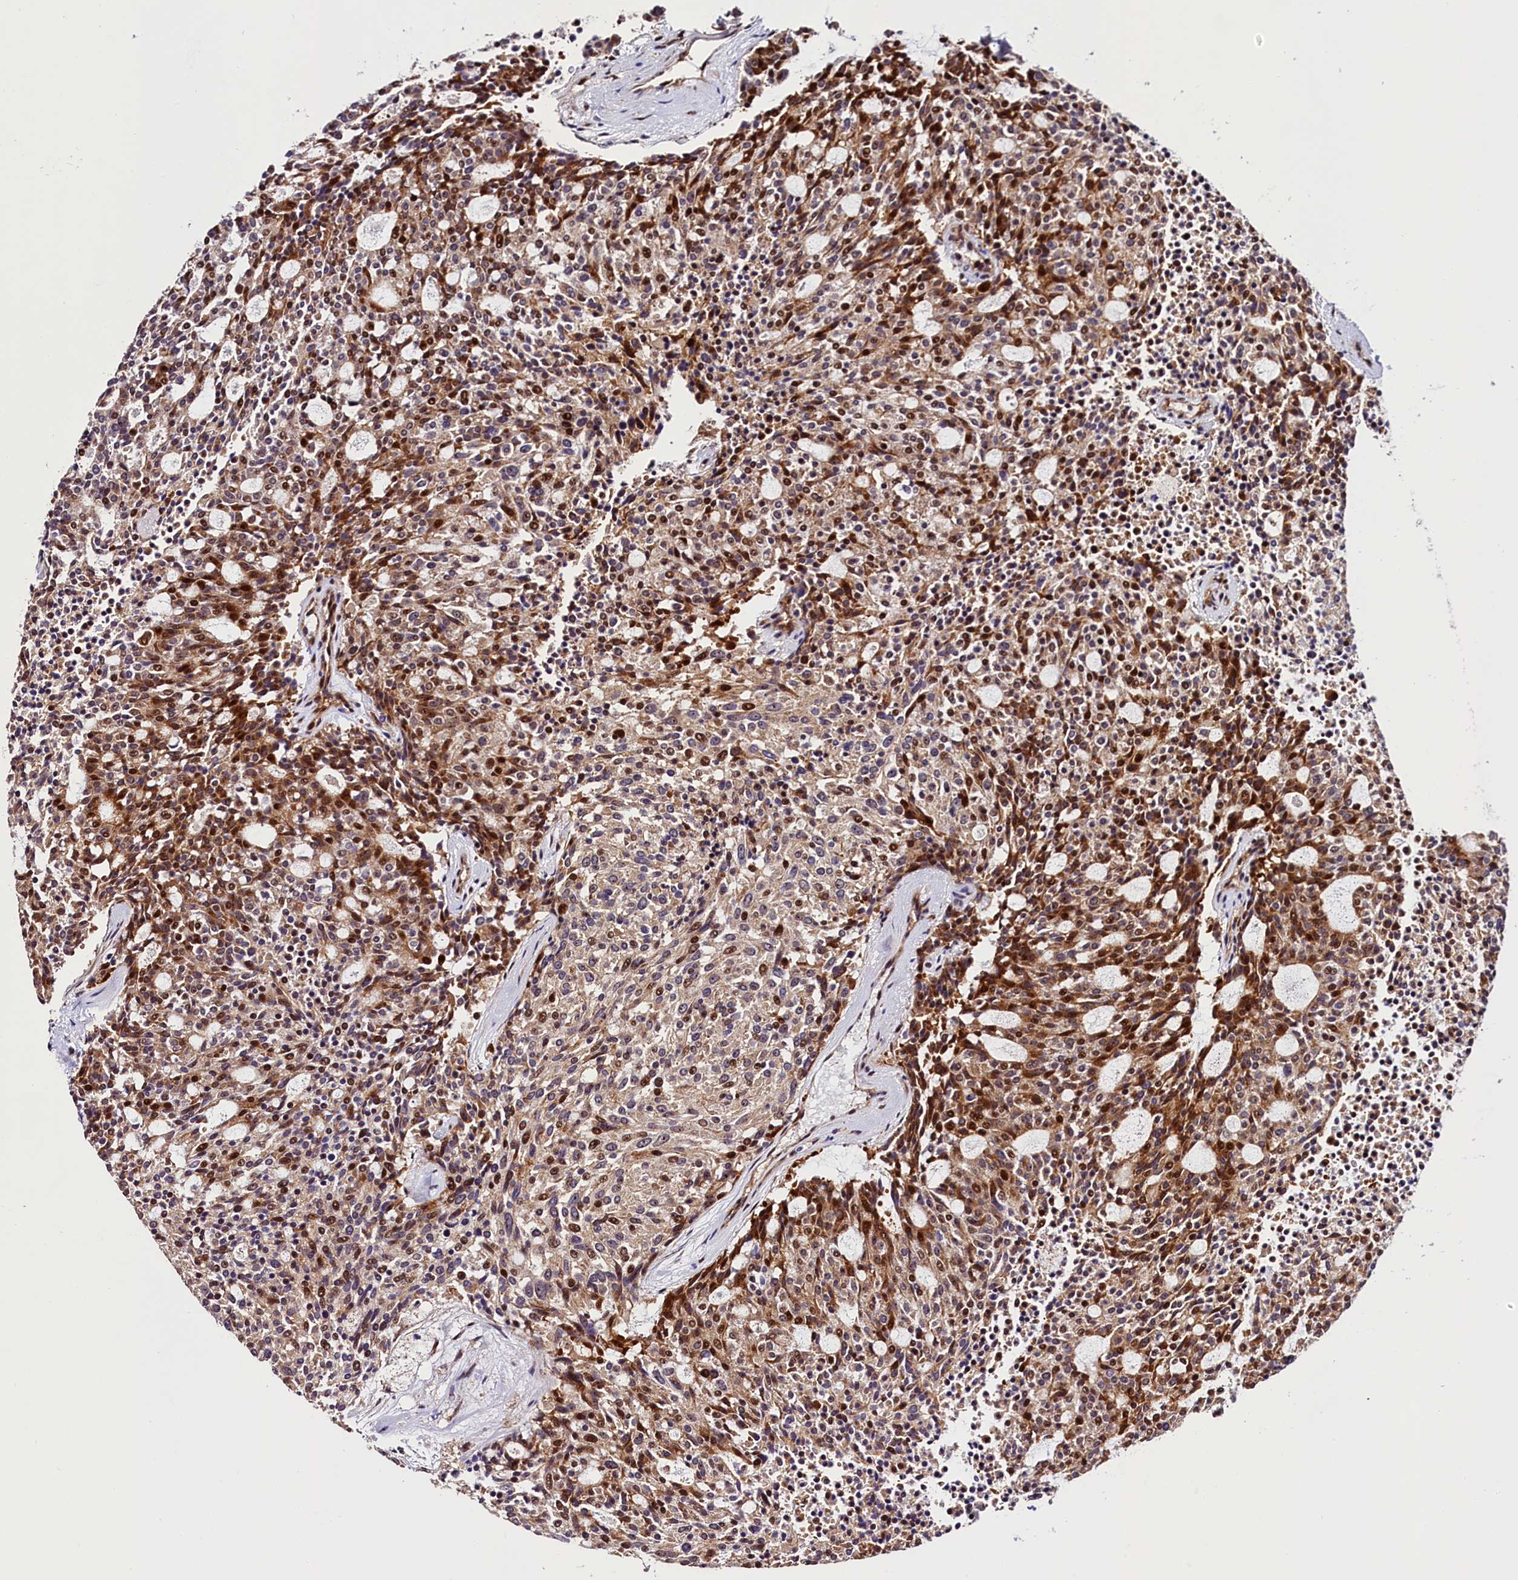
{"staining": {"intensity": "moderate", "quantity": ">75%", "location": "cytoplasmic/membranous,nuclear"}, "tissue": "carcinoid", "cell_type": "Tumor cells", "image_type": "cancer", "snomed": [{"axis": "morphology", "description": "Carcinoid, malignant, NOS"}, {"axis": "topography", "description": "Pancreas"}], "caption": "Moderate cytoplasmic/membranous and nuclear expression is present in about >75% of tumor cells in carcinoid.", "gene": "TRMT112", "patient": {"sex": "female", "age": 54}}